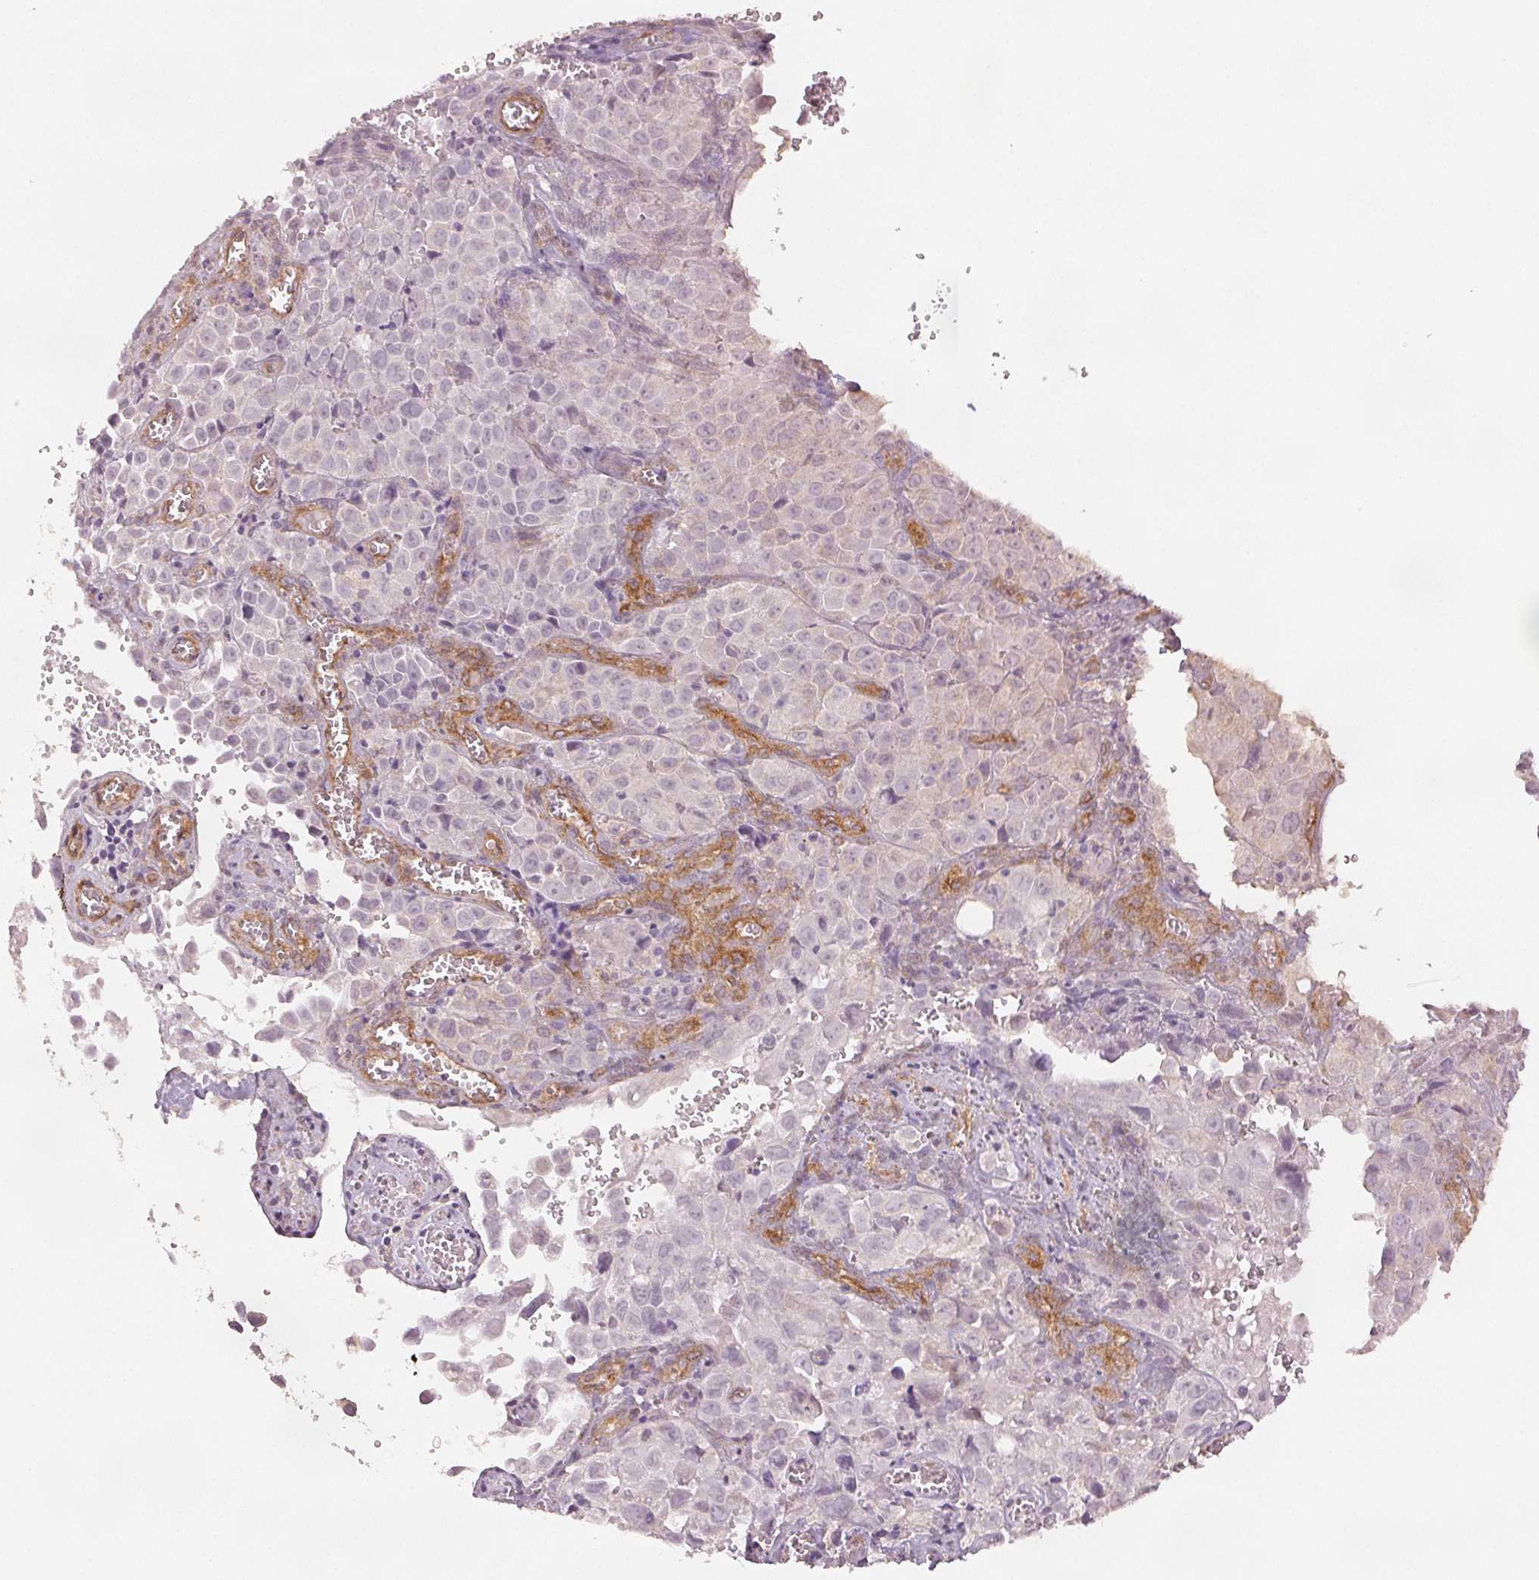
{"staining": {"intensity": "negative", "quantity": "none", "location": "none"}, "tissue": "cervical cancer", "cell_type": "Tumor cells", "image_type": "cancer", "snomed": [{"axis": "morphology", "description": "Squamous cell carcinoma, NOS"}, {"axis": "topography", "description": "Cervix"}], "caption": "This photomicrograph is of squamous cell carcinoma (cervical) stained with immunohistochemistry (IHC) to label a protein in brown with the nuclei are counter-stained blue. There is no expression in tumor cells.", "gene": "DIAPH2", "patient": {"sex": "female", "age": 55}}